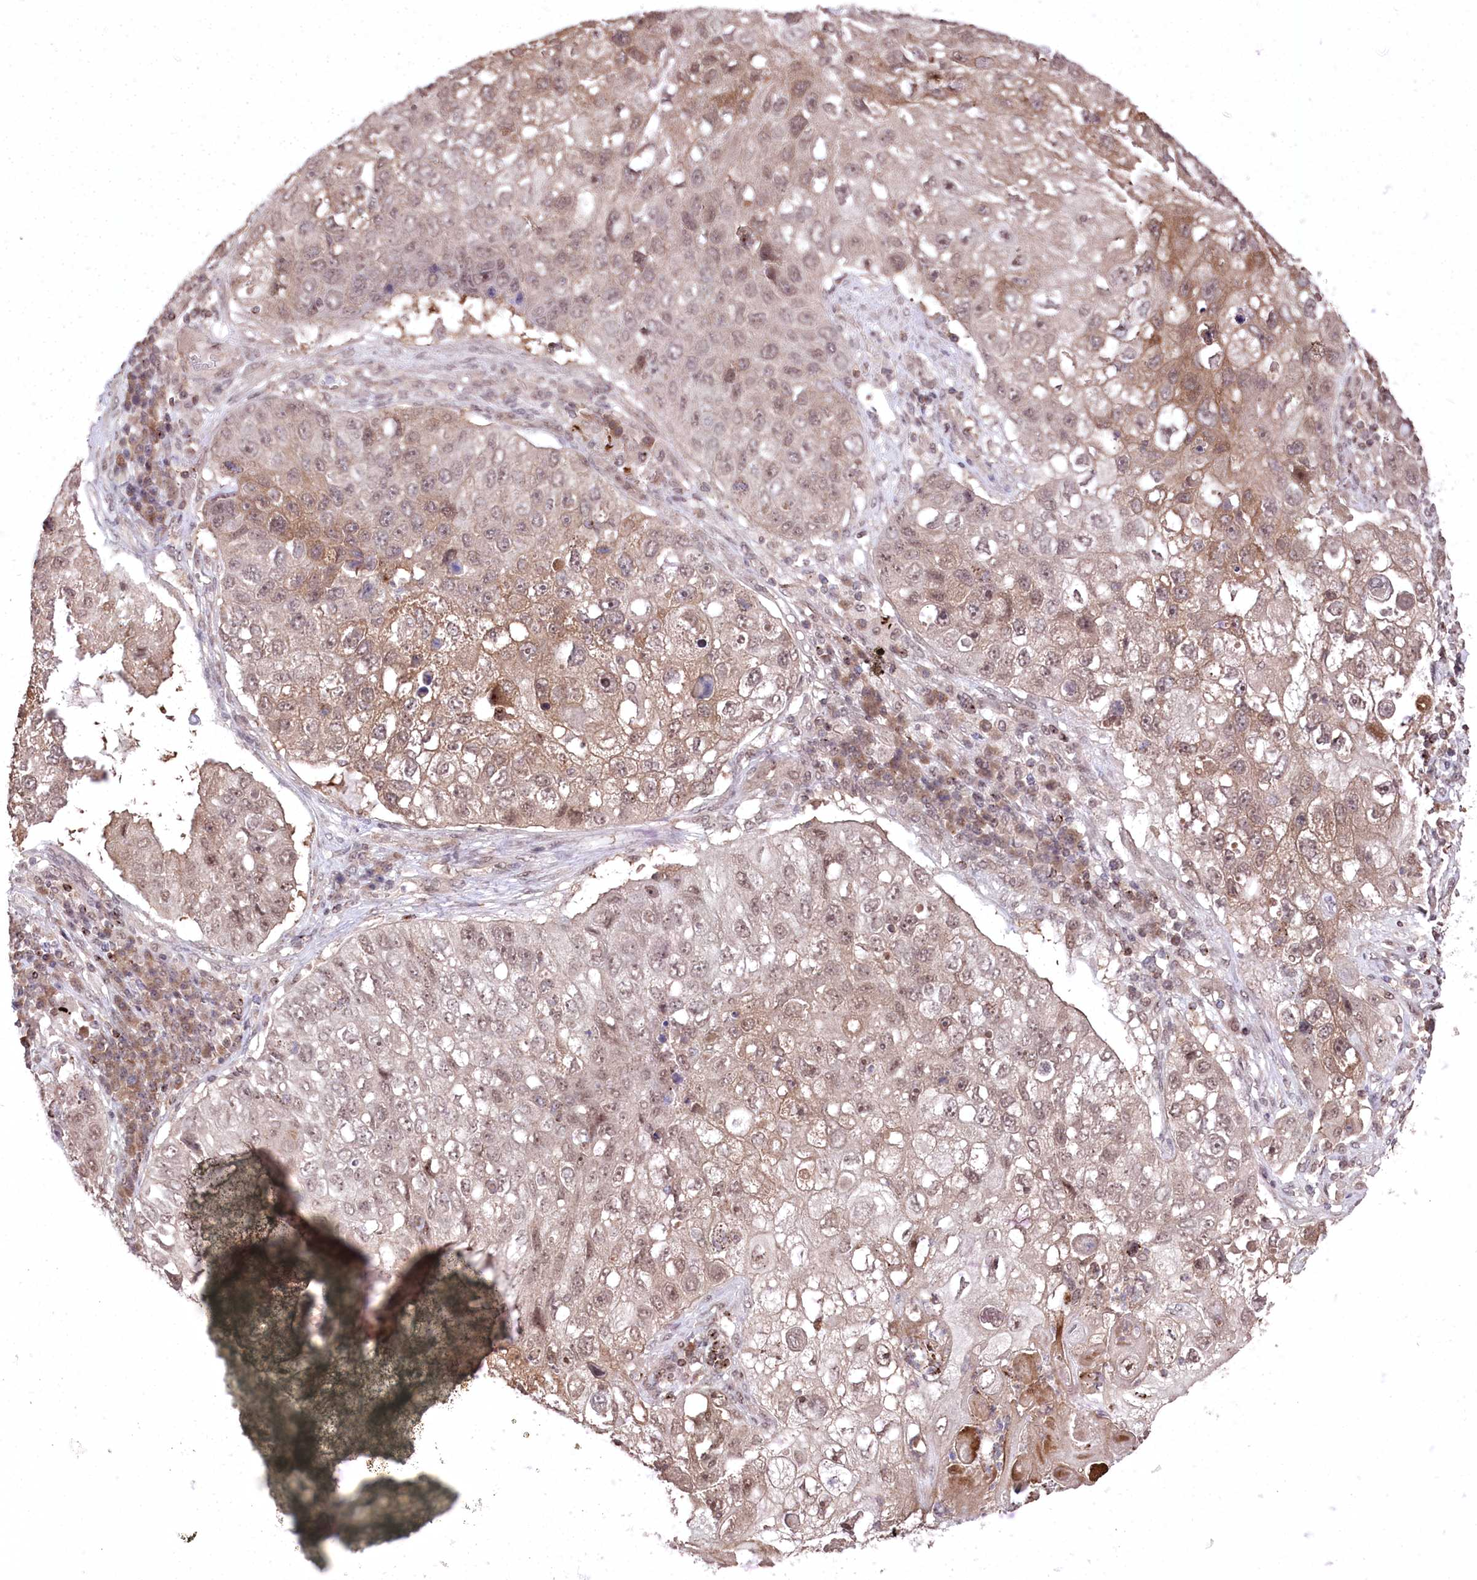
{"staining": {"intensity": "moderate", "quantity": ">75%", "location": "cytoplasmic/membranous,nuclear"}, "tissue": "lung cancer", "cell_type": "Tumor cells", "image_type": "cancer", "snomed": [{"axis": "morphology", "description": "Squamous cell carcinoma, NOS"}, {"axis": "topography", "description": "Lung"}], "caption": "This is a micrograph of immunohistochemistry (IHC) staining of lung cancer (squamous cell carcinoma), which shows moderate positivity in the cytoplasmic/membranous and nuclear of tumor cells.", "gene": "CCSER2", "patient": {"sex": "male", "age": 61}}